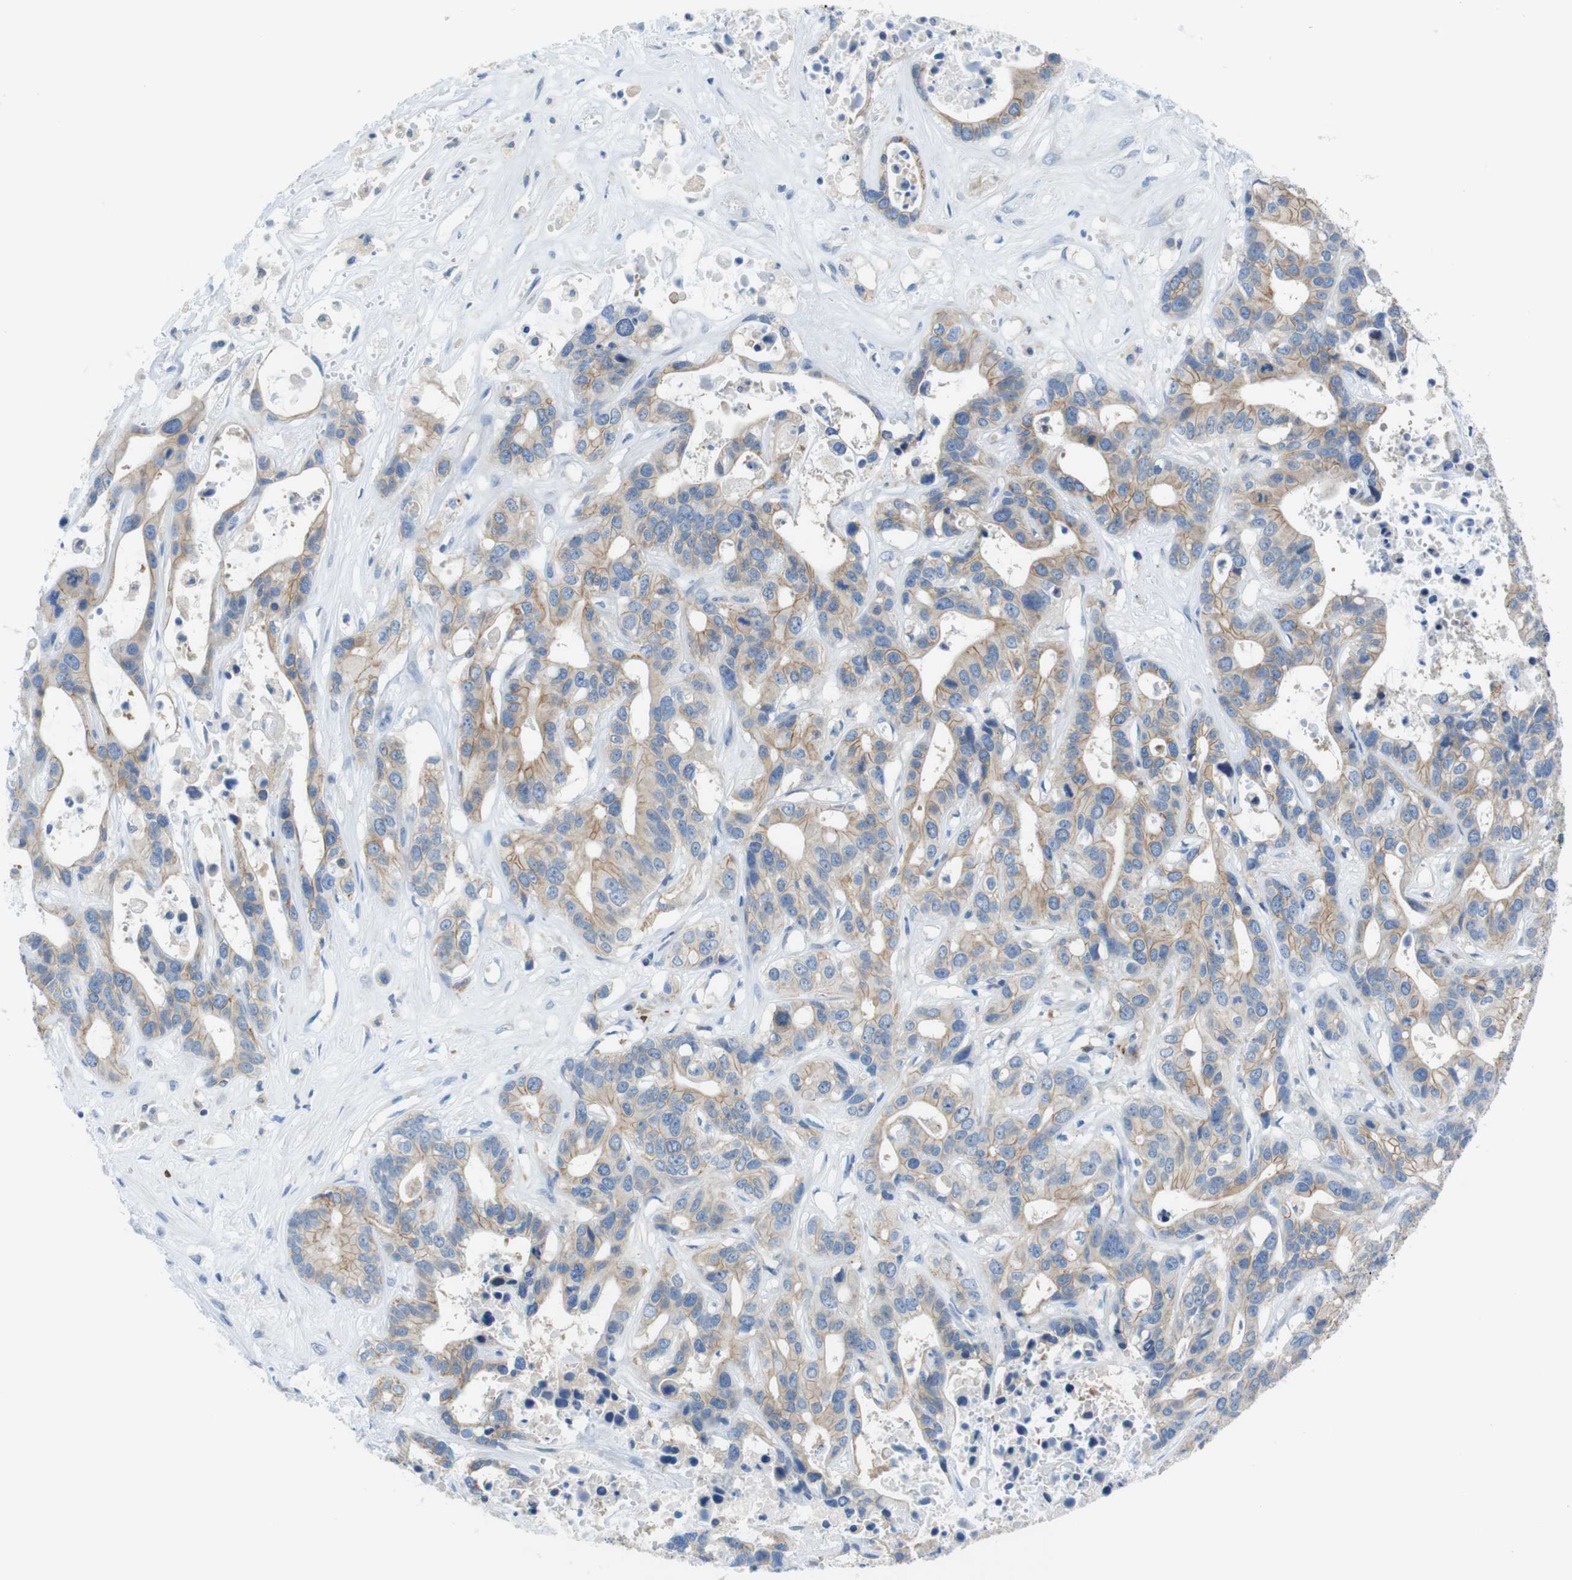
{"staining": {"intensity": "moderate", "quantity": "25%-75%", "location": "cytoplasmic/membranous"}, "tissue": "liver cancer", "cell_type": "Tumor cells", "image_type": "cancer", "snomed": [{"axis": "morphology", "description": "Cholangiocarcinoma"}, {"axis": "topography", "description": "Liver"}], "caption": "Human liver cancer stained for a protein (brown) demonstrates moderate cytoplasmic/membranous positive staining in approximately 25%-75% of tumor cells.", "gene": "CLMN", "patient": {"sex": "female", "age": 65}}